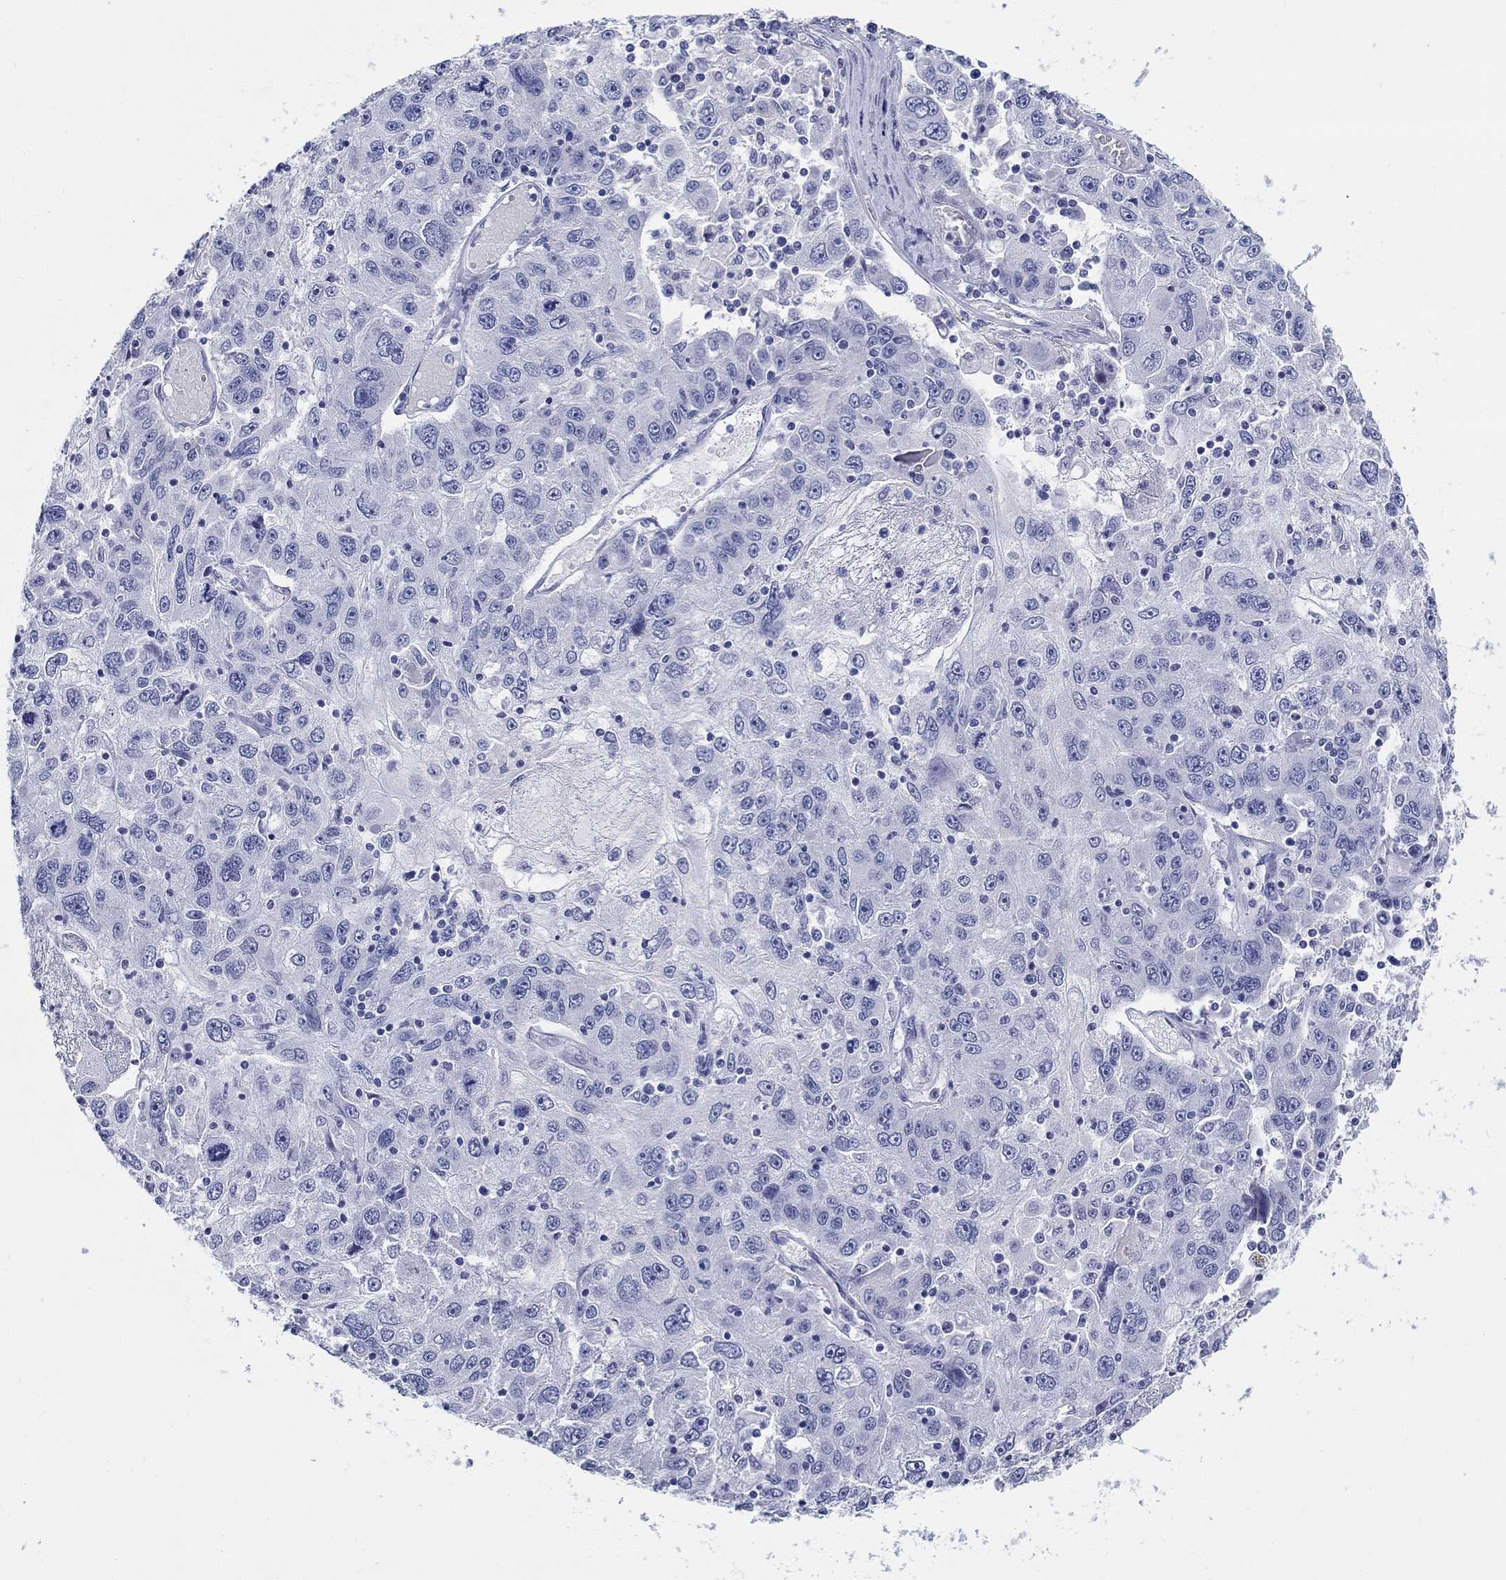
{"staining": {"intensity": "negative", "quantity": "none", "location": "none"}, "tissue": "stomach cancer", "cell_type": "Tumor cells", "image_type": "cancer", "snomed": [{"axis": "morphology", "description": "Adenocarcinoma, NOS"}, {"axis": "topography", "description": "Stomach"}], "caption": "Stomach adenocarcinoma was stained to show a protein in brown. There is no significant positivity in tumor cells.", "gene": "CRYGS", "patient": {"sex": "male", "age": 56}}